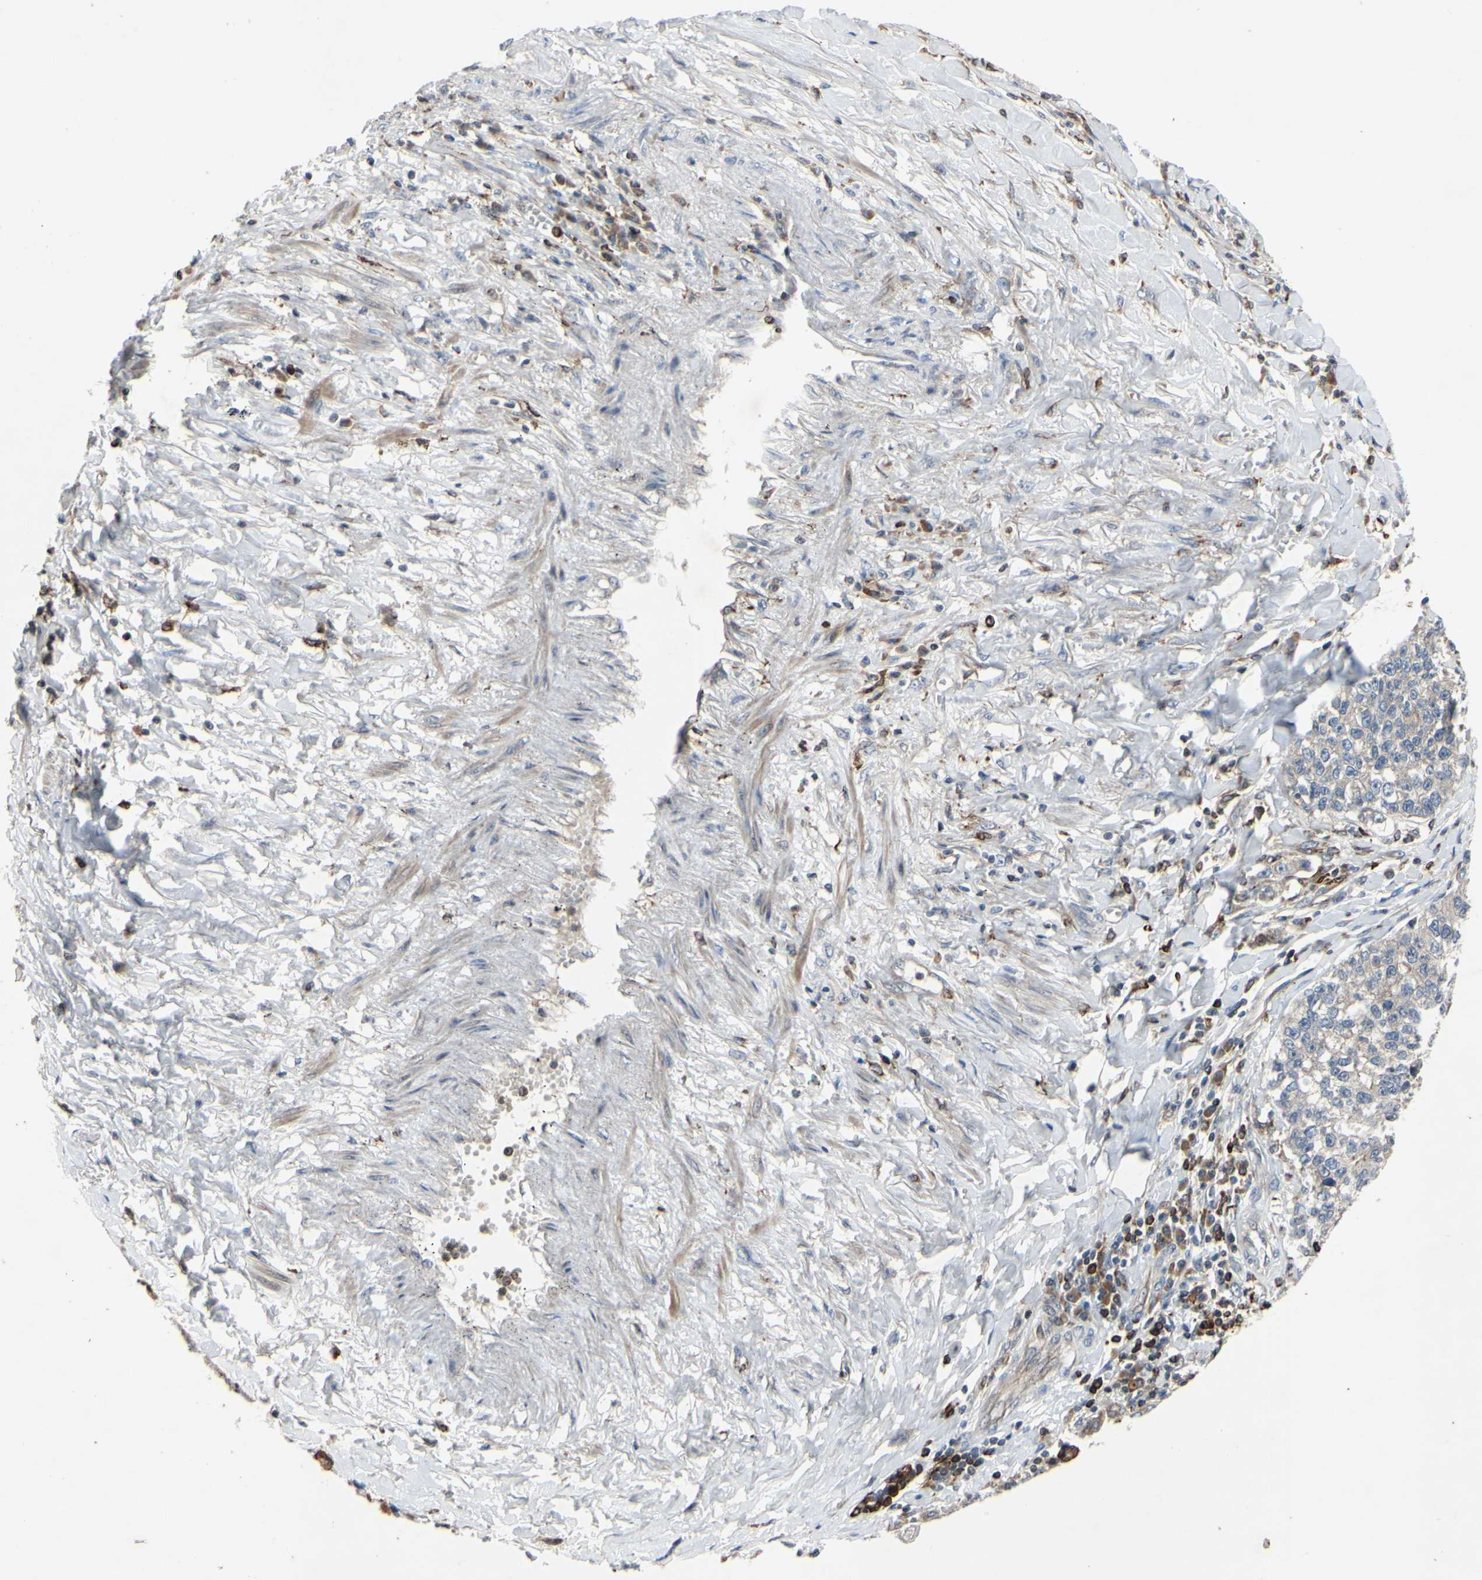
{"staining": {"intensity": "negative", "quantity": "none", "location": "none"}, "tissue": "lung cancer", "cell_type": "Tumor cells", "image_type": "cancer", "snomed": [{"axis": "morphology", "description": "Adenocarcinoma, NOS"}, {"axis": "topography", "description": "Lung"}], "caption": "DAB immunohistochemical staining of lung adenocarcinoma exhibits no significant positivity in tumor cells. The staining was performed using DAB (3,3'-diaminobenzidine) to visualize the protein expression in brown, while the nuclei were stained in blue with hematoxylin (Magnification: 20x).", "gene": "PLXNA2", "patient": {"sex": "male", "age": 49}}